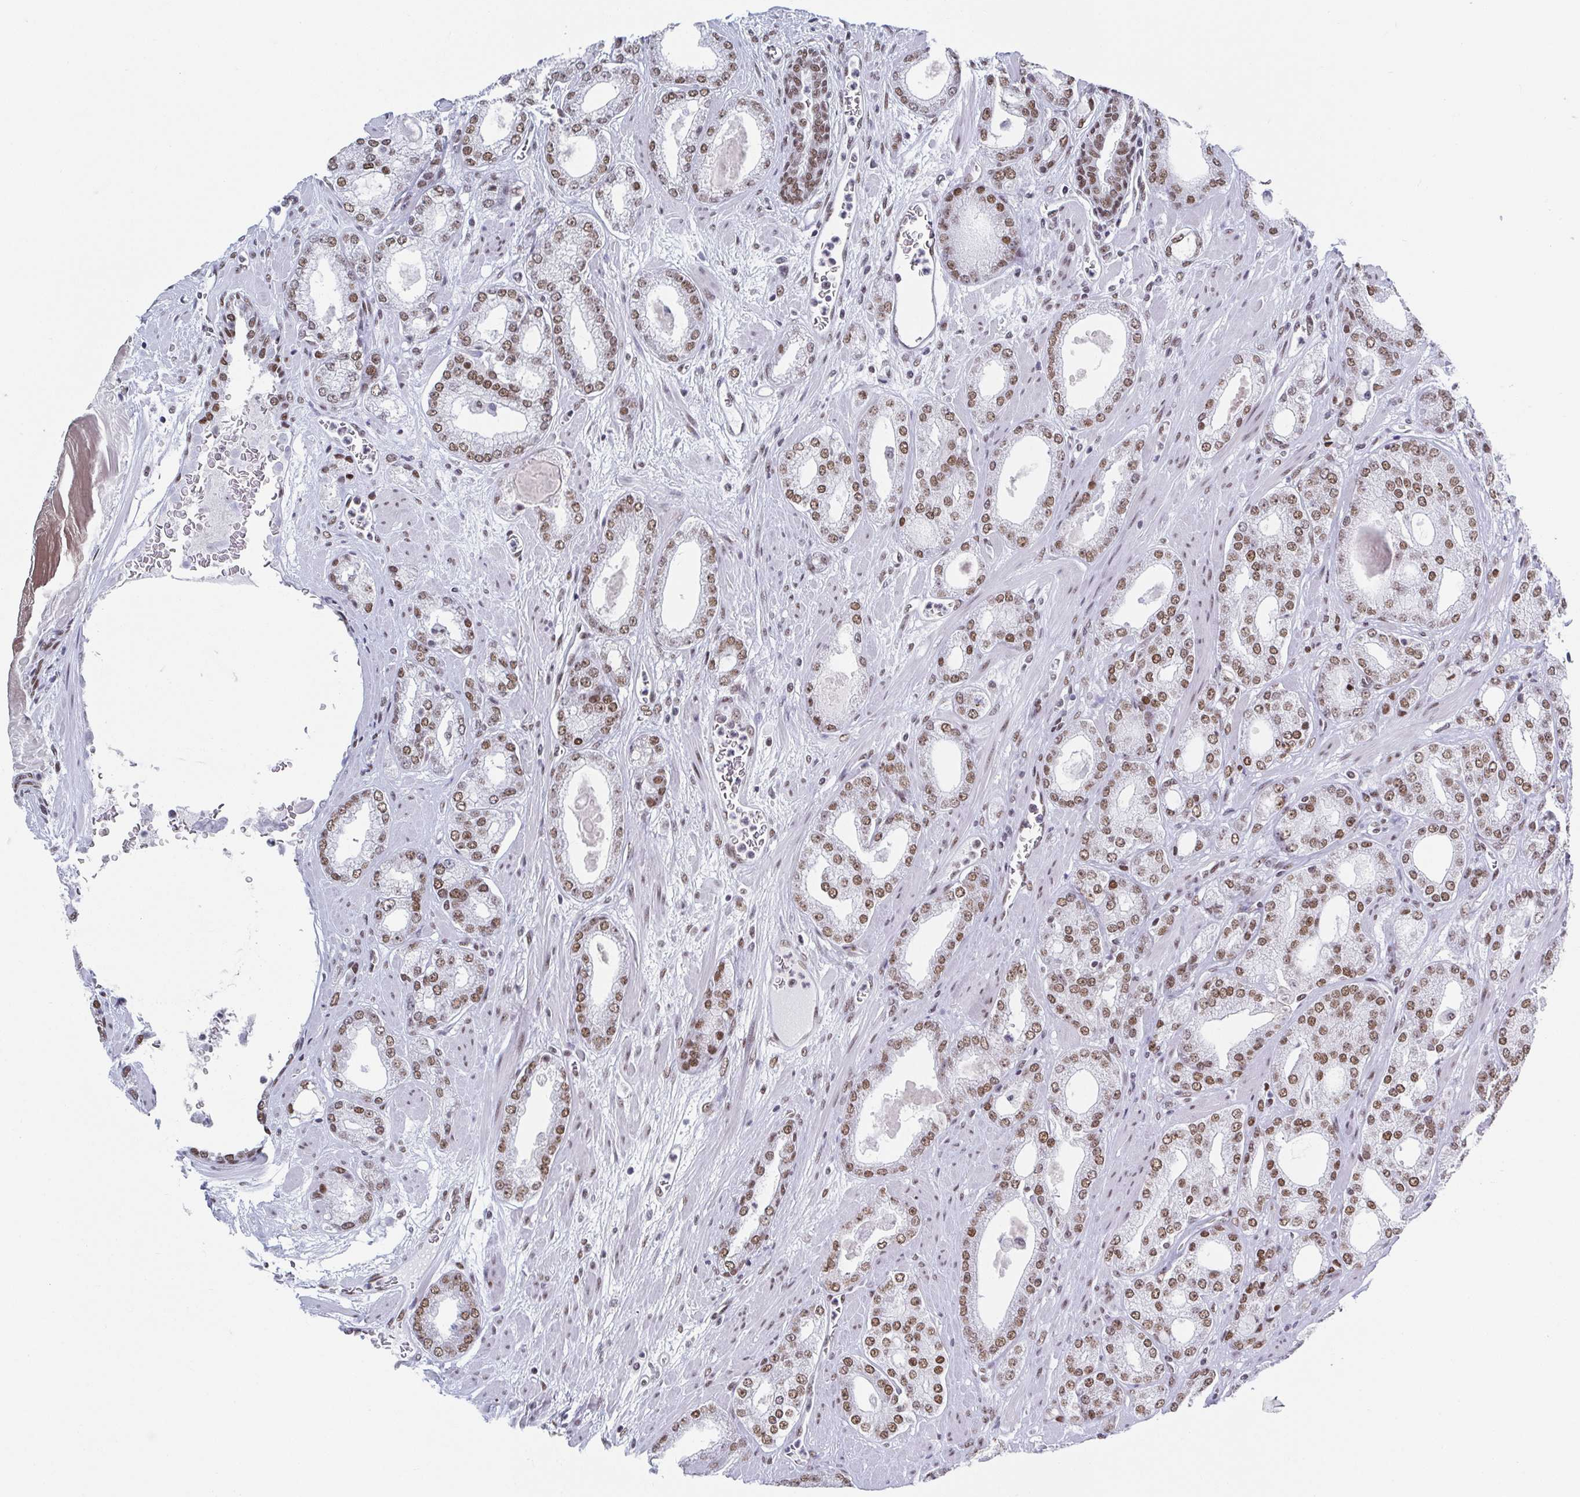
{"staining": {"intensity": "moderate", "quantity": ">75%", "location": "nuclear"}, "tissue": "prostate cancer", "cell_type": "Tumor cells", "image_type": "cancer", "snomed": [{"axis": "morphology", "description": "Adenocarcinoma, High grade"}, {"axis": "topography", "description": "Prostate"}], "caption": "High-grade adenocarcinoma (prostate) stained with a protein marker displays moderate staining in tumor cells.", "gene": "SLC7A10", "patient": {"sex": "male", "age": 64}}